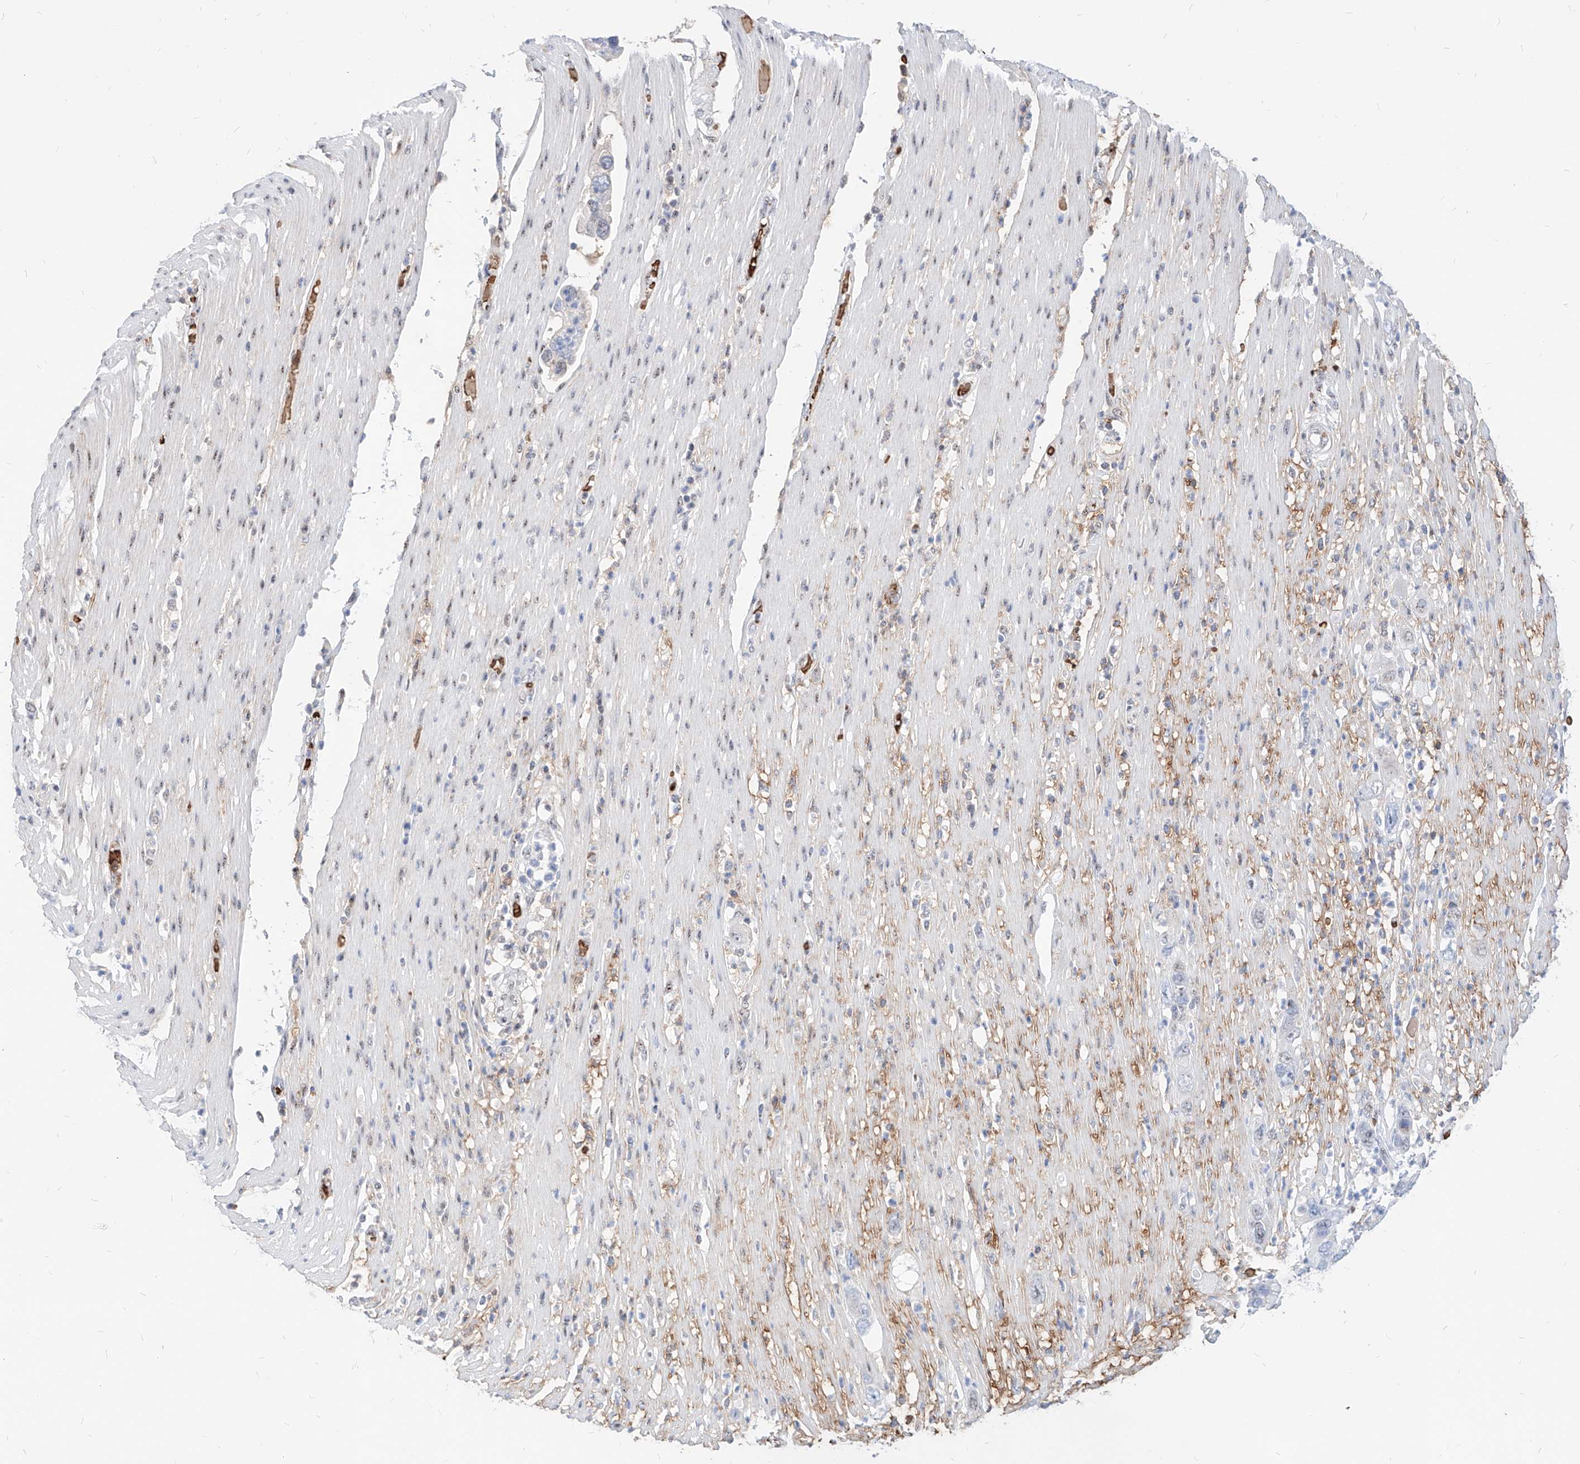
{"staining": {"intensity": "weak", "quantity": "<25%", "location": "nuclear"}, "tissue": "pancreatic cancer", "cell_type": "Tumor cells", "image_type": "cancer", "snomed": [{"axis": "morphology", "description": "Adenocarcinoma, NOS"}, {"axis": "topography", "description": "Pancreas"}], "caption": "An immunohistochemistry micrograph of pancreatic cancer (adenocarcinoma) is shown. There is no staining in tumor cells of pancreatic cancer (adenocarcinoma).", "gene": "ZFP42", "patient": {"sex": "female", "age": 71}}